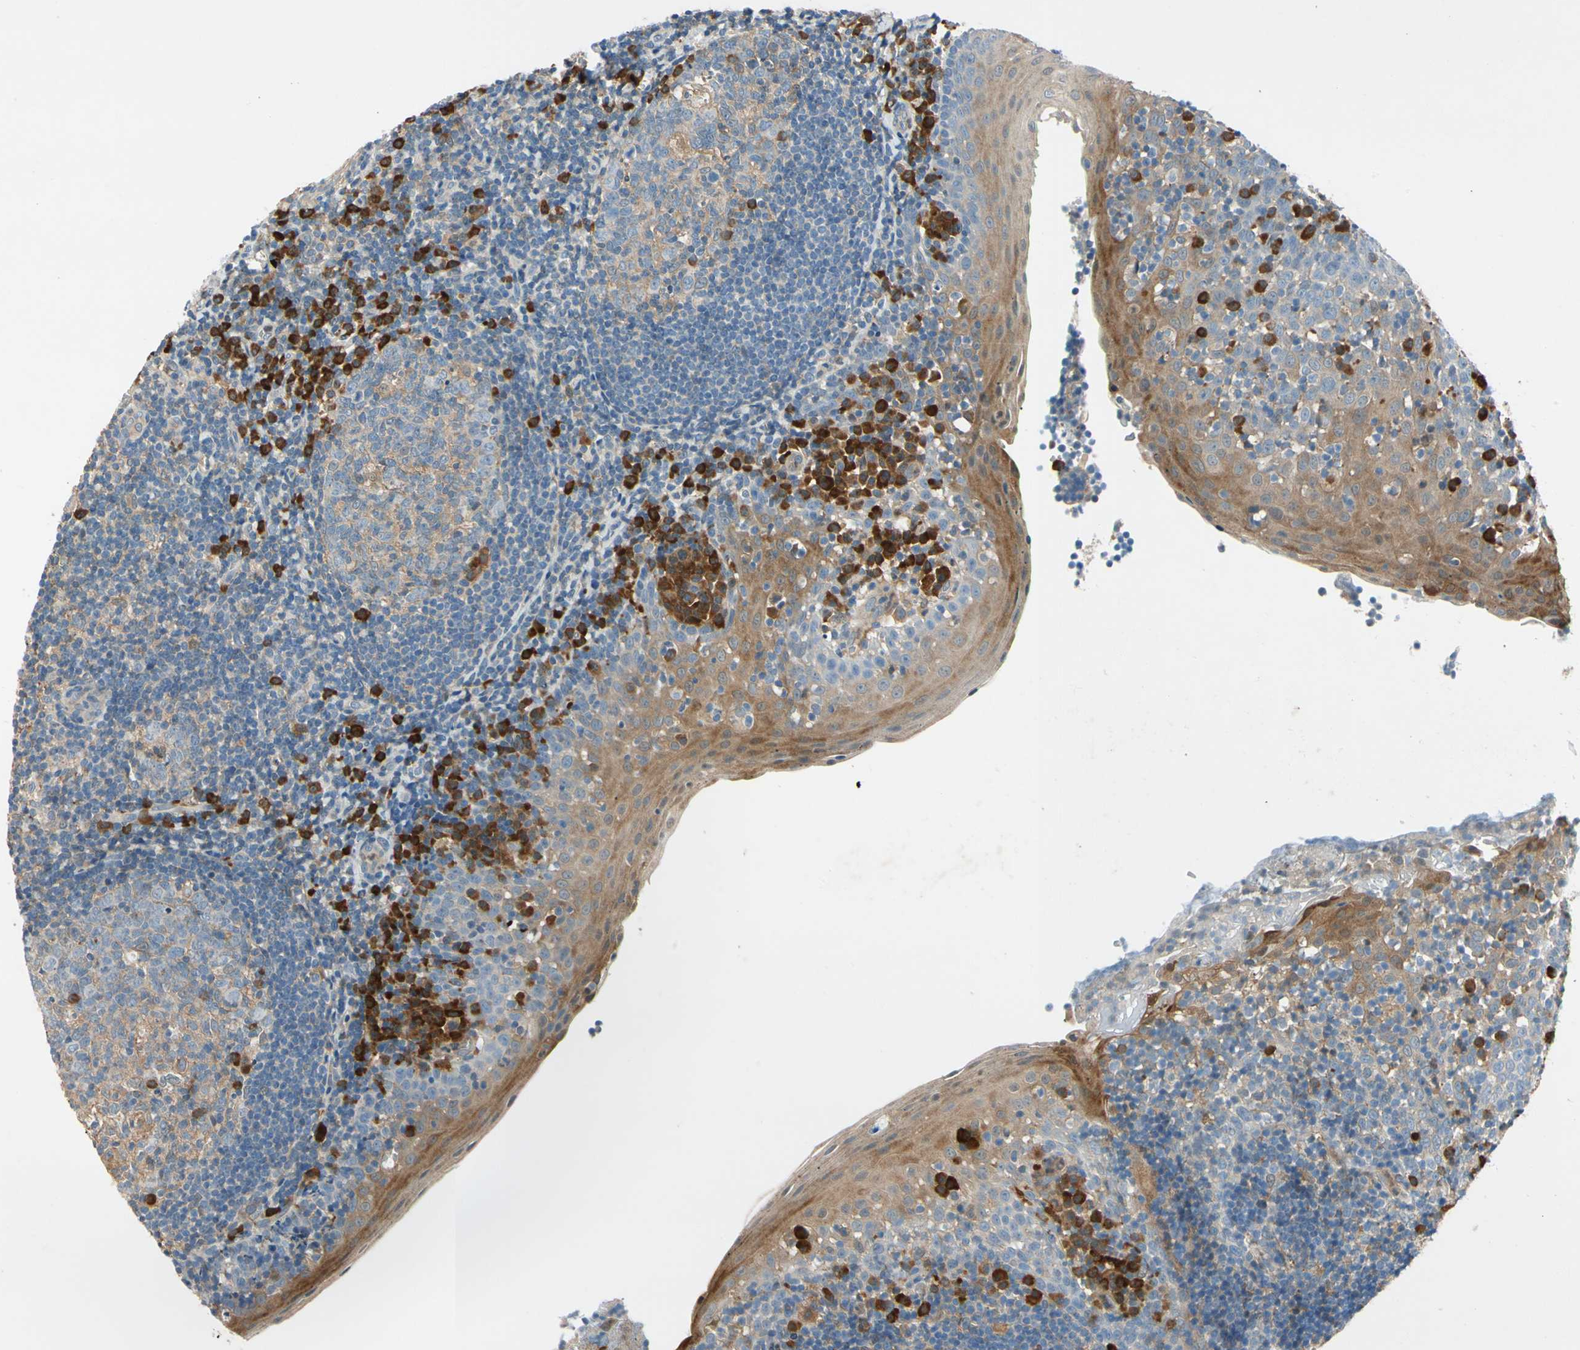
{"staining": {"intensity": "weak", "quantity": ">75%", "location": "cytoplasmic/membranous"}, "tissue": "tonsil", "cell_type": "Germinal center cells", "image_type": "normal", "snomed": [{"axis": "morphology", "description": "Normal tissue, NOS"}, {"axis": "topography", "description": "Tonsil"}], "caption": "An IHC histopathology image of unremarkable tissue is shown. Protein staining in brown highlights weak cytoplasmic/membranous positivity in tonsil within germinal center cells.", "gene": "WIPI1", "patient": {"sex": "female", "age": 40}}